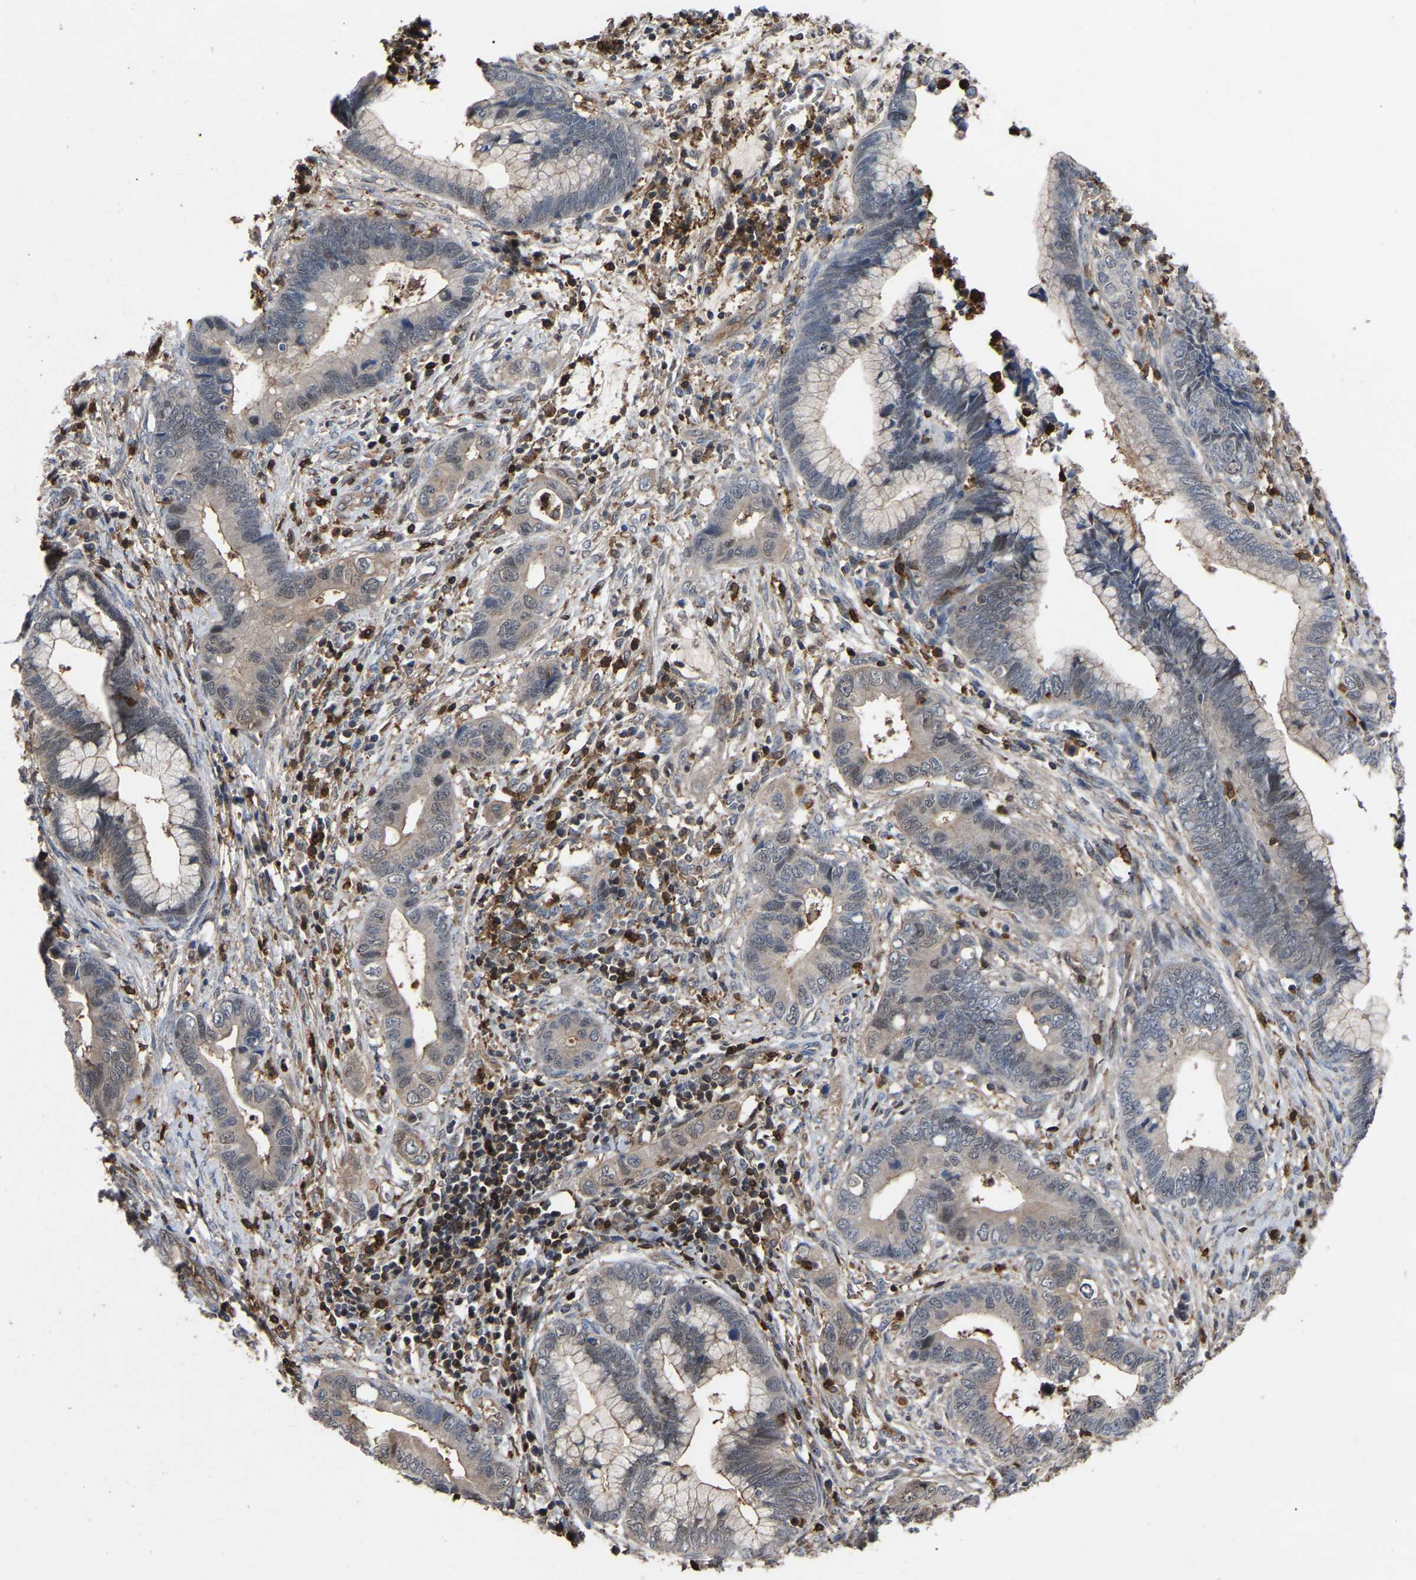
{"staining": {"intensity": "negative", "quantity": "none", "location": "none"}, "tissue": "cervical cancer", "cell_type": "Tumor cells", "image_type": "cancer", "snomed": [{"axis": "morphology", "description": "Adenocarcinoma, NOS"}, {"axis": "topography", "description": "Cervix"}], "caption": "This is an immunohistochemistry (IHC) image of human adenocarcinoma (cervical). There is no expression in tumor cells.", "gene": "CIT", "patient": {"sex": "female", "age": 44}}